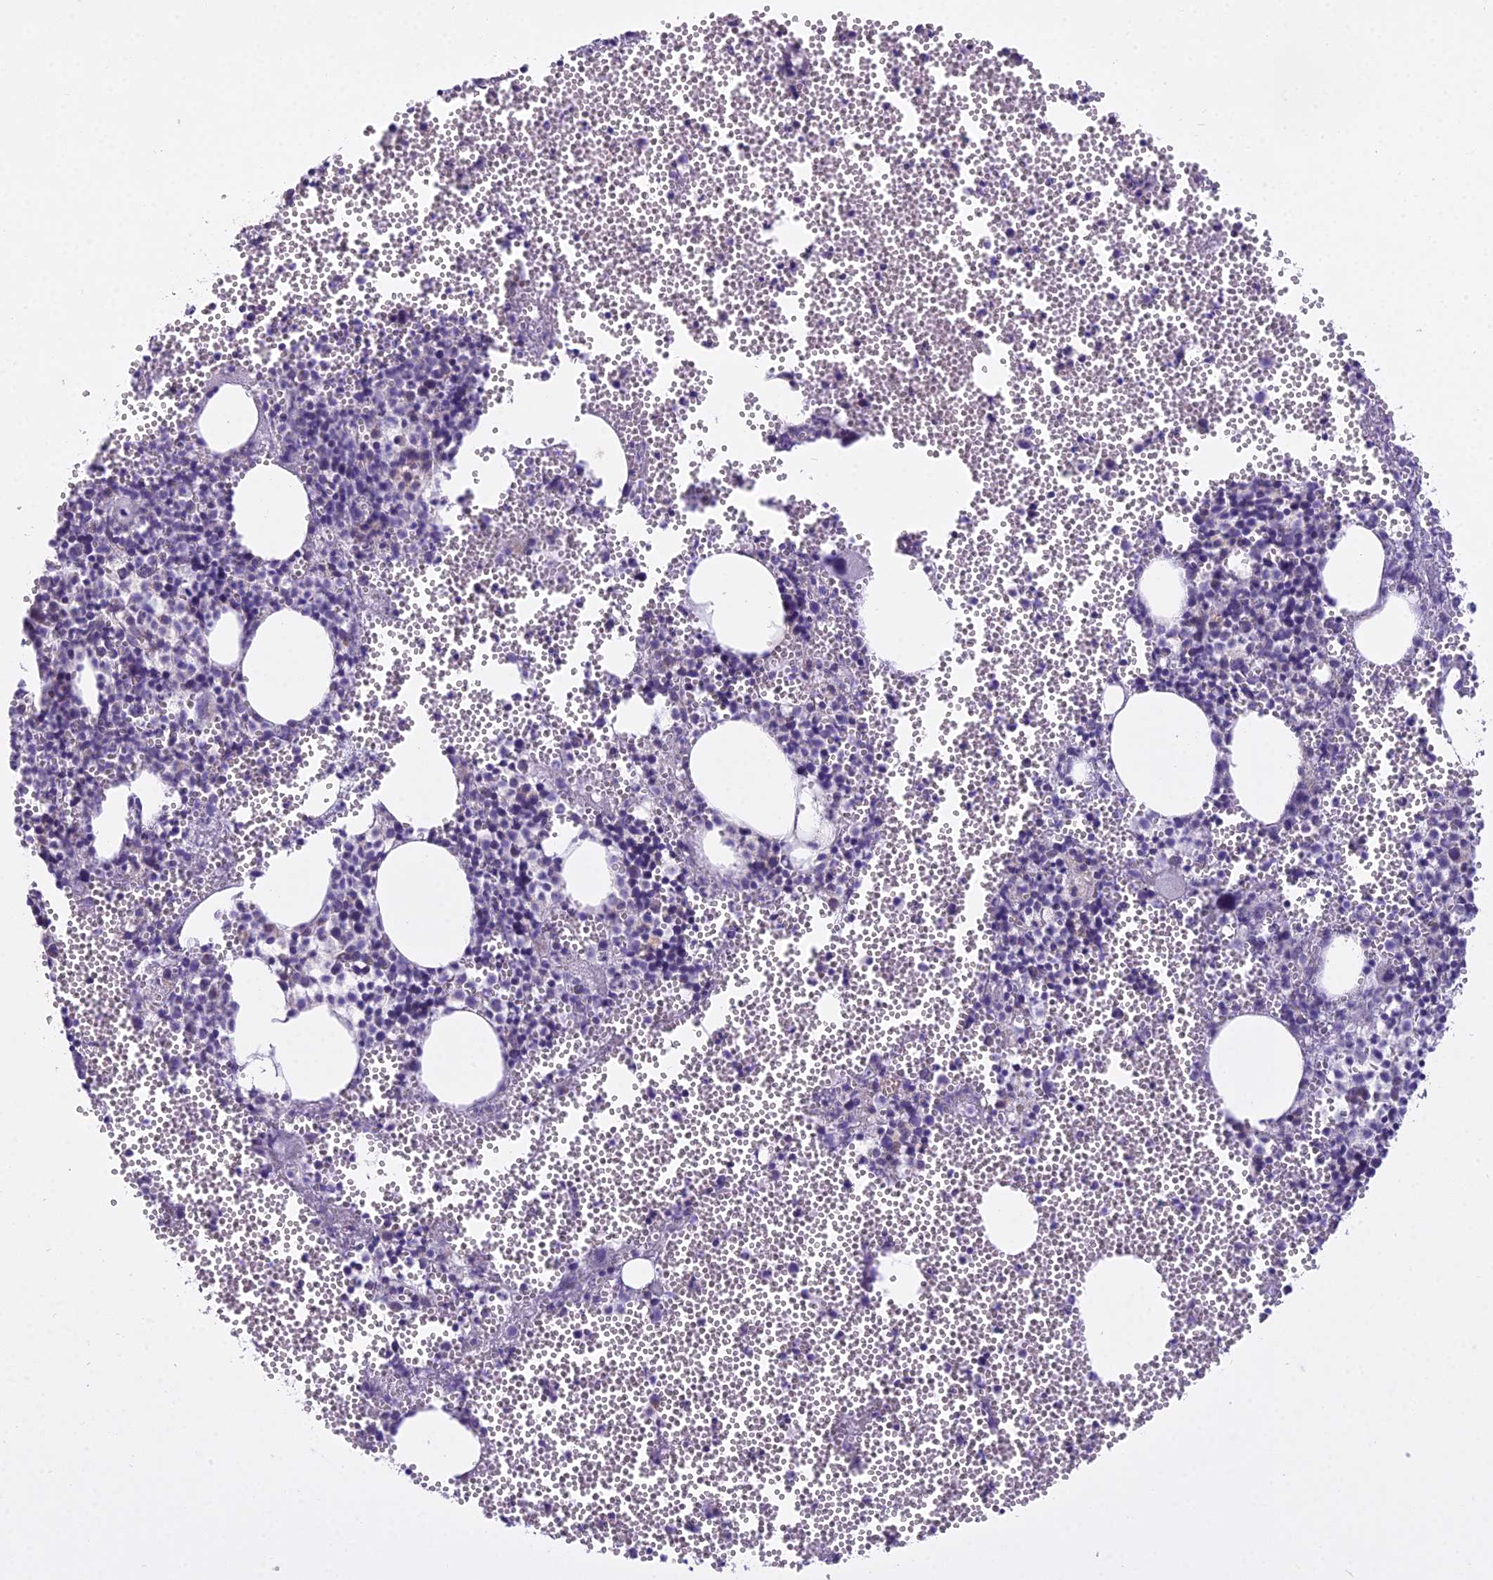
{"staining": {"intensity": "negative", "quantity": "none", "location": "none"}, "tissue": "bone marrow", "cell_type": "Hematopoietic cells", "image_type": "normal", "snomed": [{"axis": "morphology", "description": "Normal tissue, NOS"}, {"axis": "topography", "description": "Bone marrow"}], "caption": "Image shows no protein staining in hematopoietic cells of benign bone marrow. (Brightfield microscopy of DAB (3,3'-diaminobenzidine) immunohistochemistry (IHC) at high magnification).", "gene": "DUS2", "patient": {"sex": "female", "age": 77}}